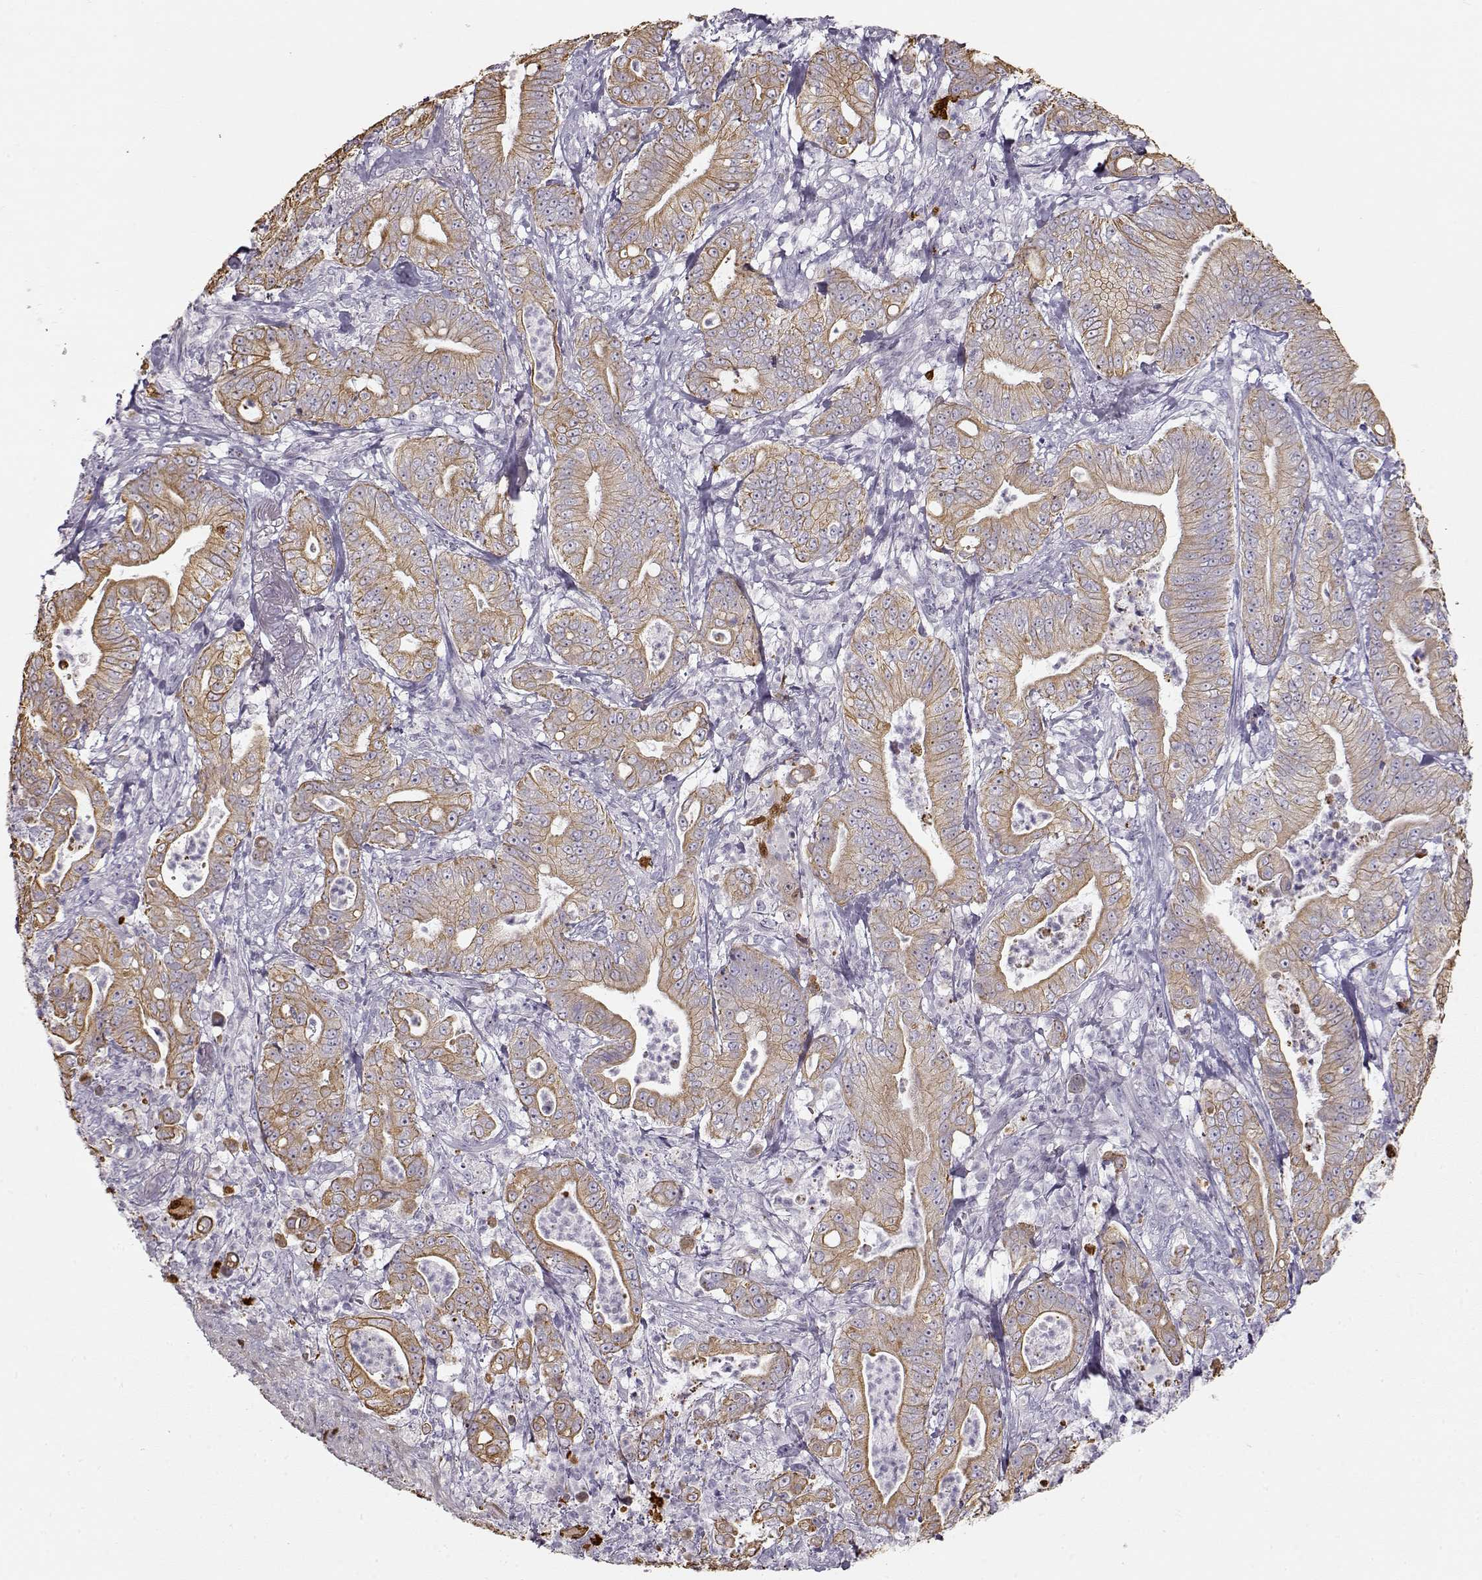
{"staining": {"intensity": "moderate", "quantity": ">75%", "location": "cytoplasmic/membranous"}, "tissue": "pancreatic cancer", "cell_type": "Tumor cells", "image_type": "cancer", "snomed": [{"axis": "morphology", "description": "Adenocarcinoma, NOS"}, {"axis": "topography", "description": "Pancreas"}], "caption": "The histopathology image shows a brown stain indicating the presence of a protein in the cytoplasmic/membranous of tumor cells in adenocarcinoma (pancreatic).", "gene": "S100B", "patient": {"sex": "male", "age": 71}}